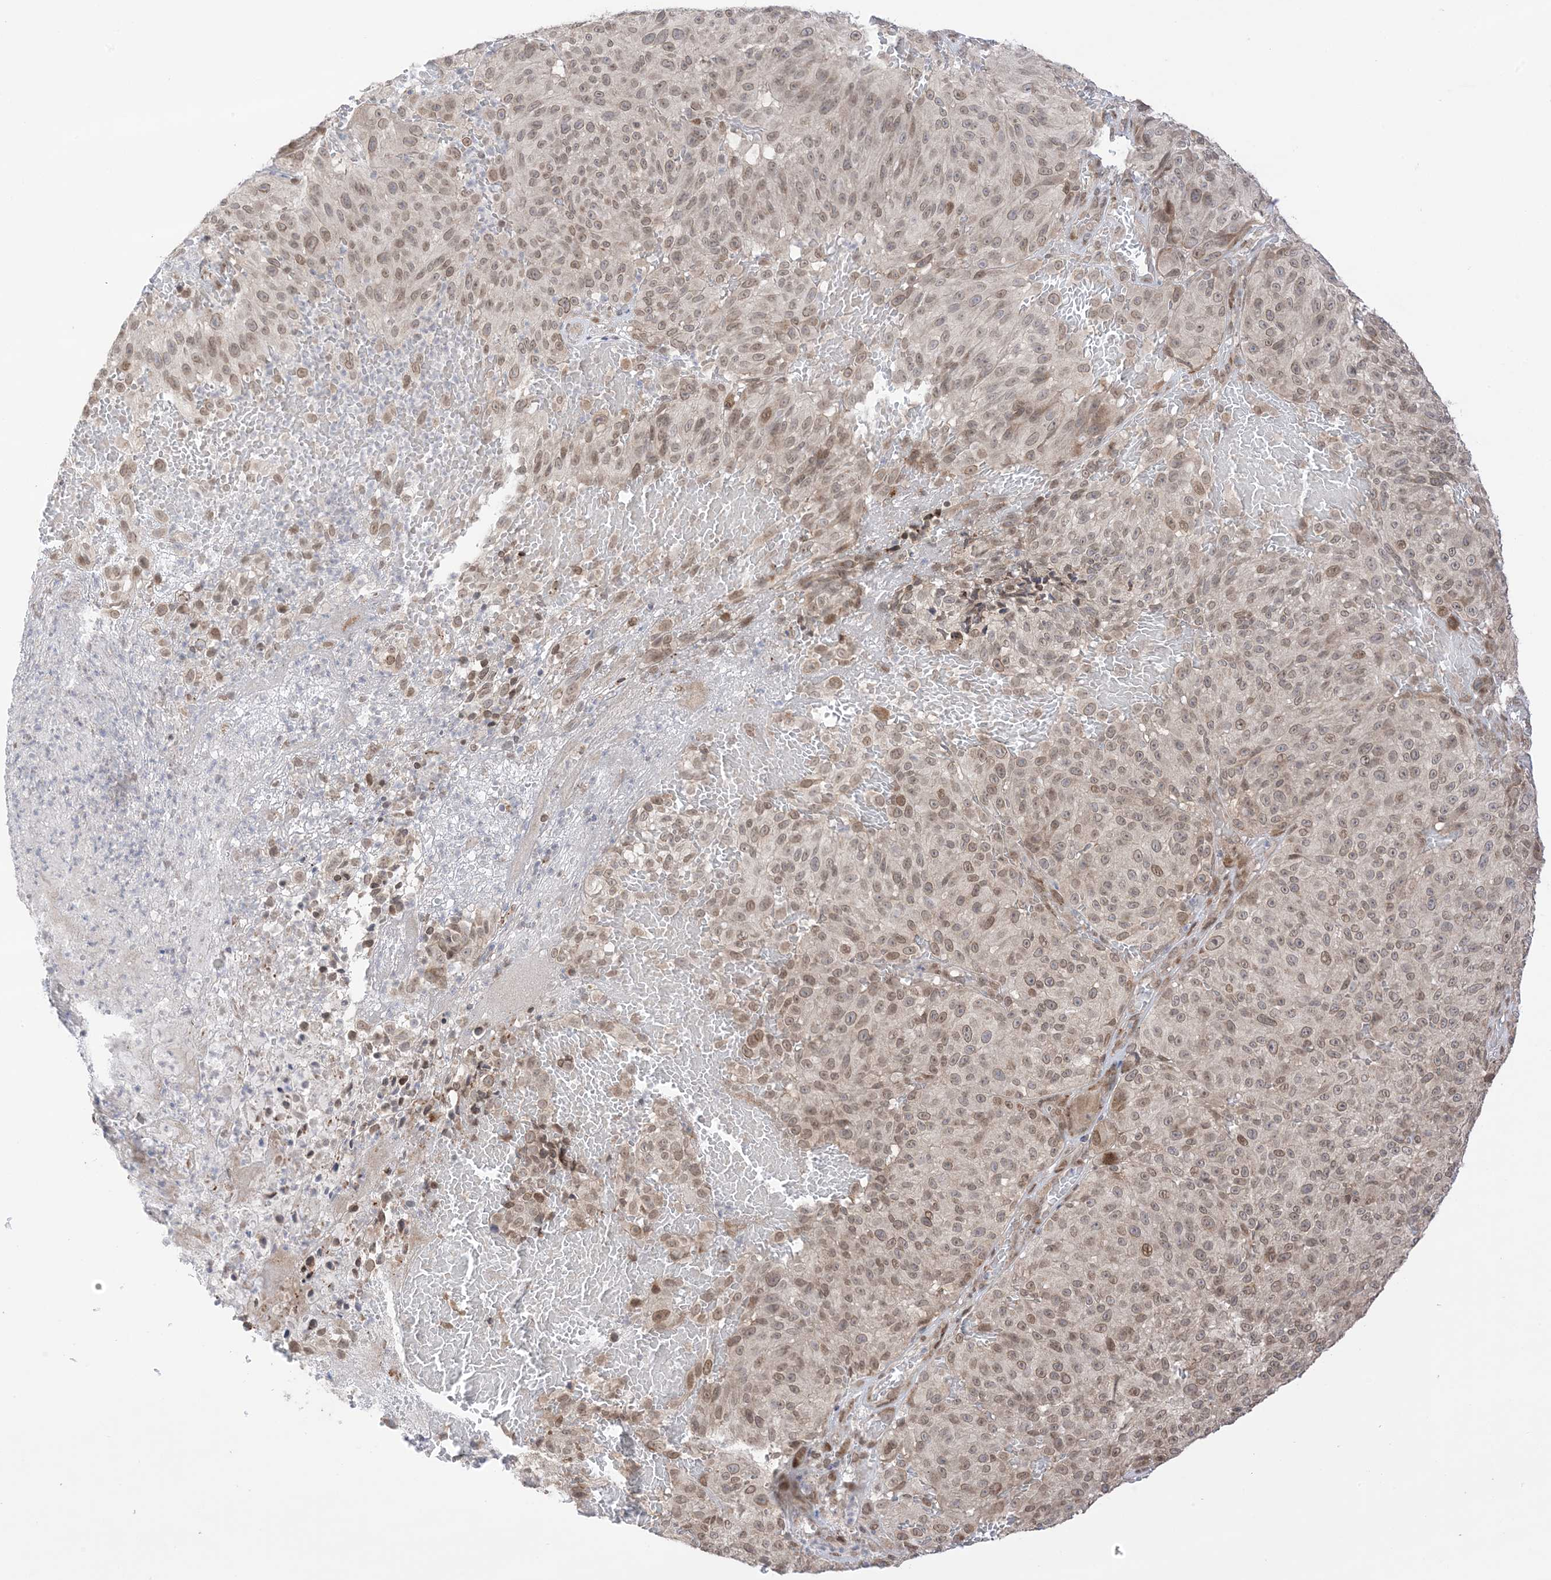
{"staining": {"intensity": "weak", "quantity": ">75%", "location": "cytoplasmic/membranous,nuclear"}, "tissue": "melanoma", "cell_type": "Tumor cells", "image_type": "cancer", "snomed": [{"axis": "morphology", "description": "Malignant melanoma, NOS"}, {"axis": "topography", "description": "Skin"}], "caption": "Tumor cells exhibit low levels of weak cytoplasmic/membranous and nuclear positivity in approximately >75% of cells in melanoma.", "gene": "UBE2E2", "patient": {"sex": "male", "age": 83}}